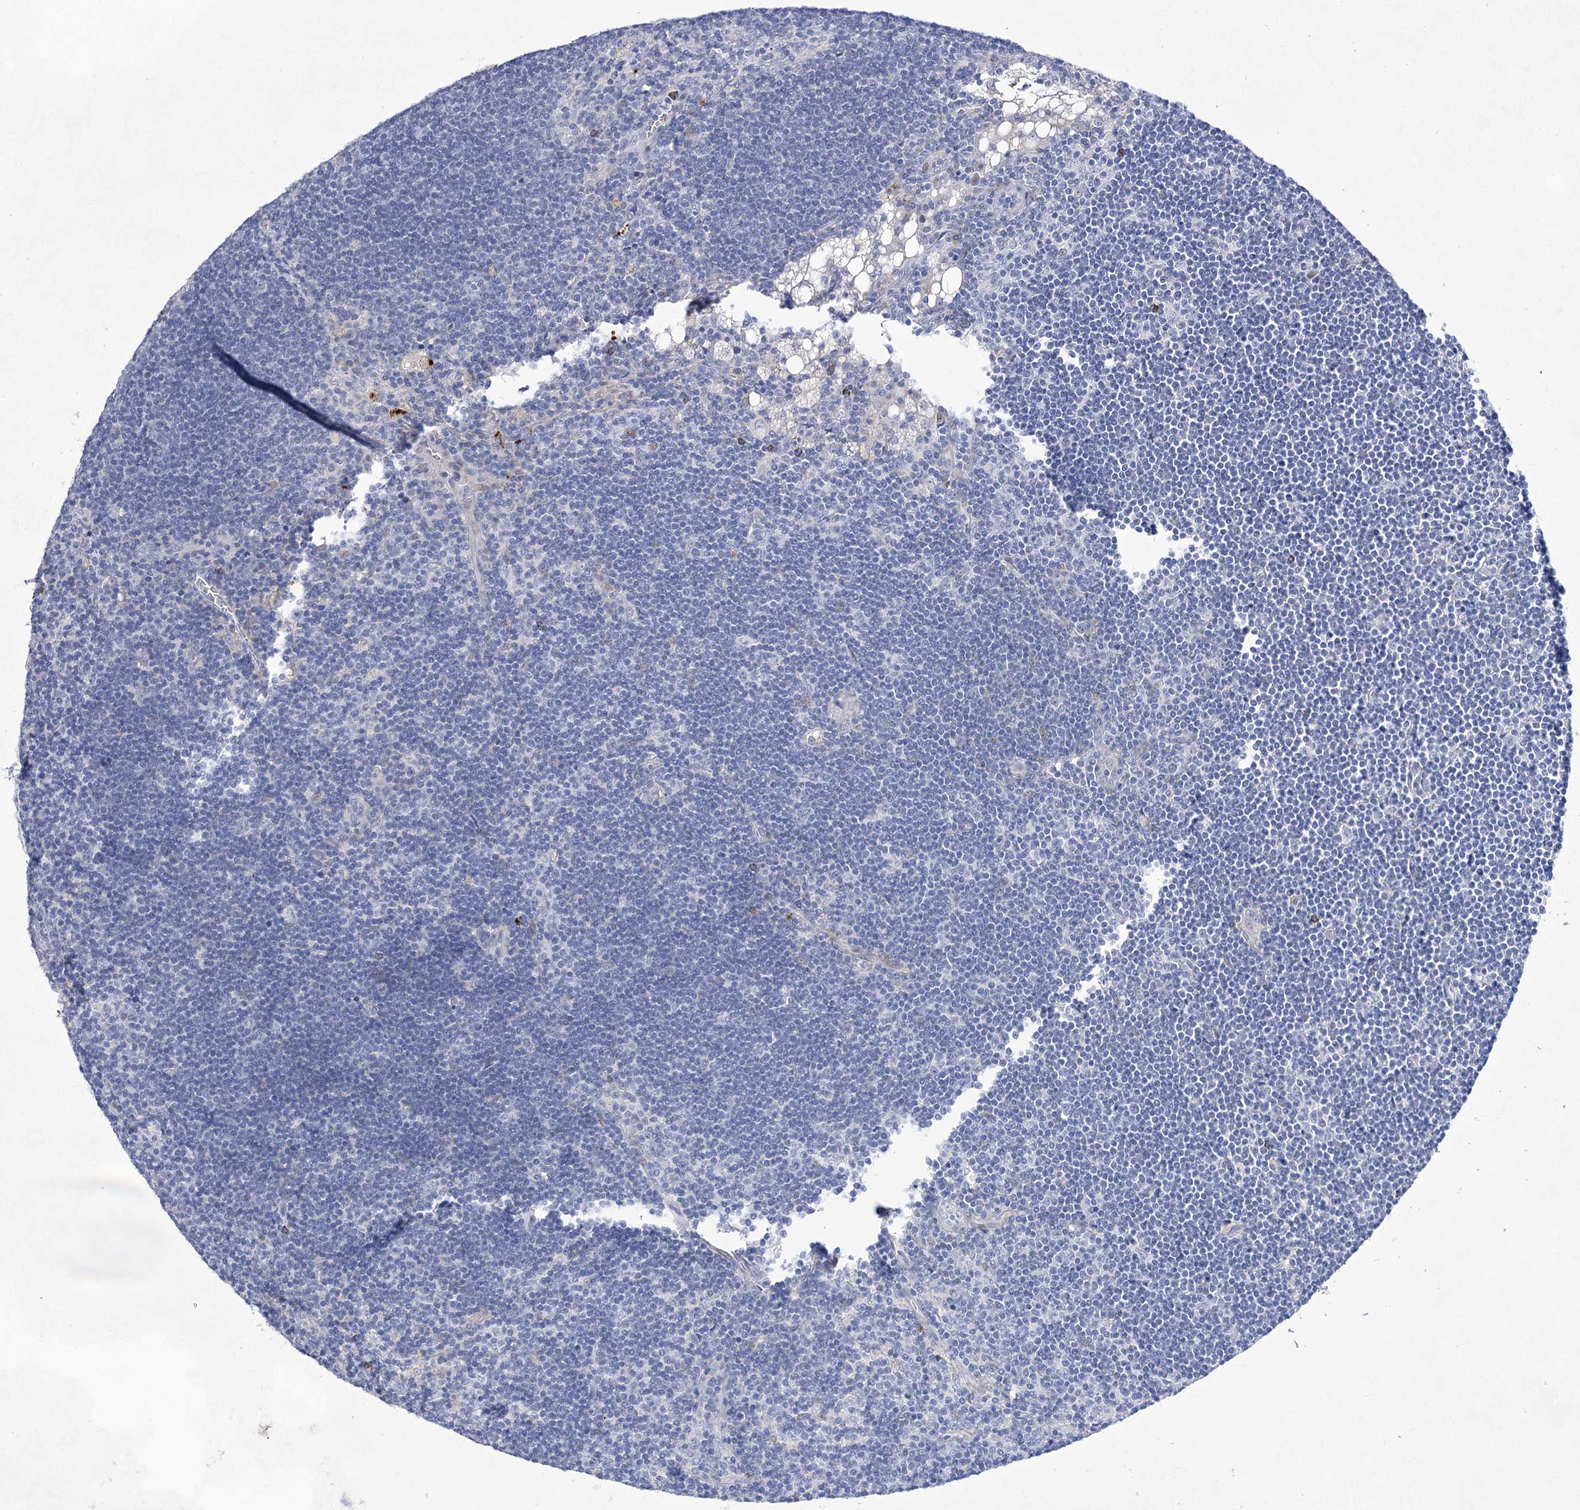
{"staining": {"intensity": "weak", "quantity": "25%-75%", "location": "nuclear"}, "tissue": "lymph node", "cell_type": "Germinal center cells", "image_type": "normal", "snomed": [{"axis": "morphology", "description": "Normal tissue, NOS"}, {"axis": "topography", "description": "Lymph node"}], "caption": "IHC histopathology image of benign human lymph node stained for a protein (brown), which shows low levels of weak nuclear positivity in approximately 25%-75% of germinal center cells.", "gene": "UGDH", "patient": {"sex": "male", "age": 24}}